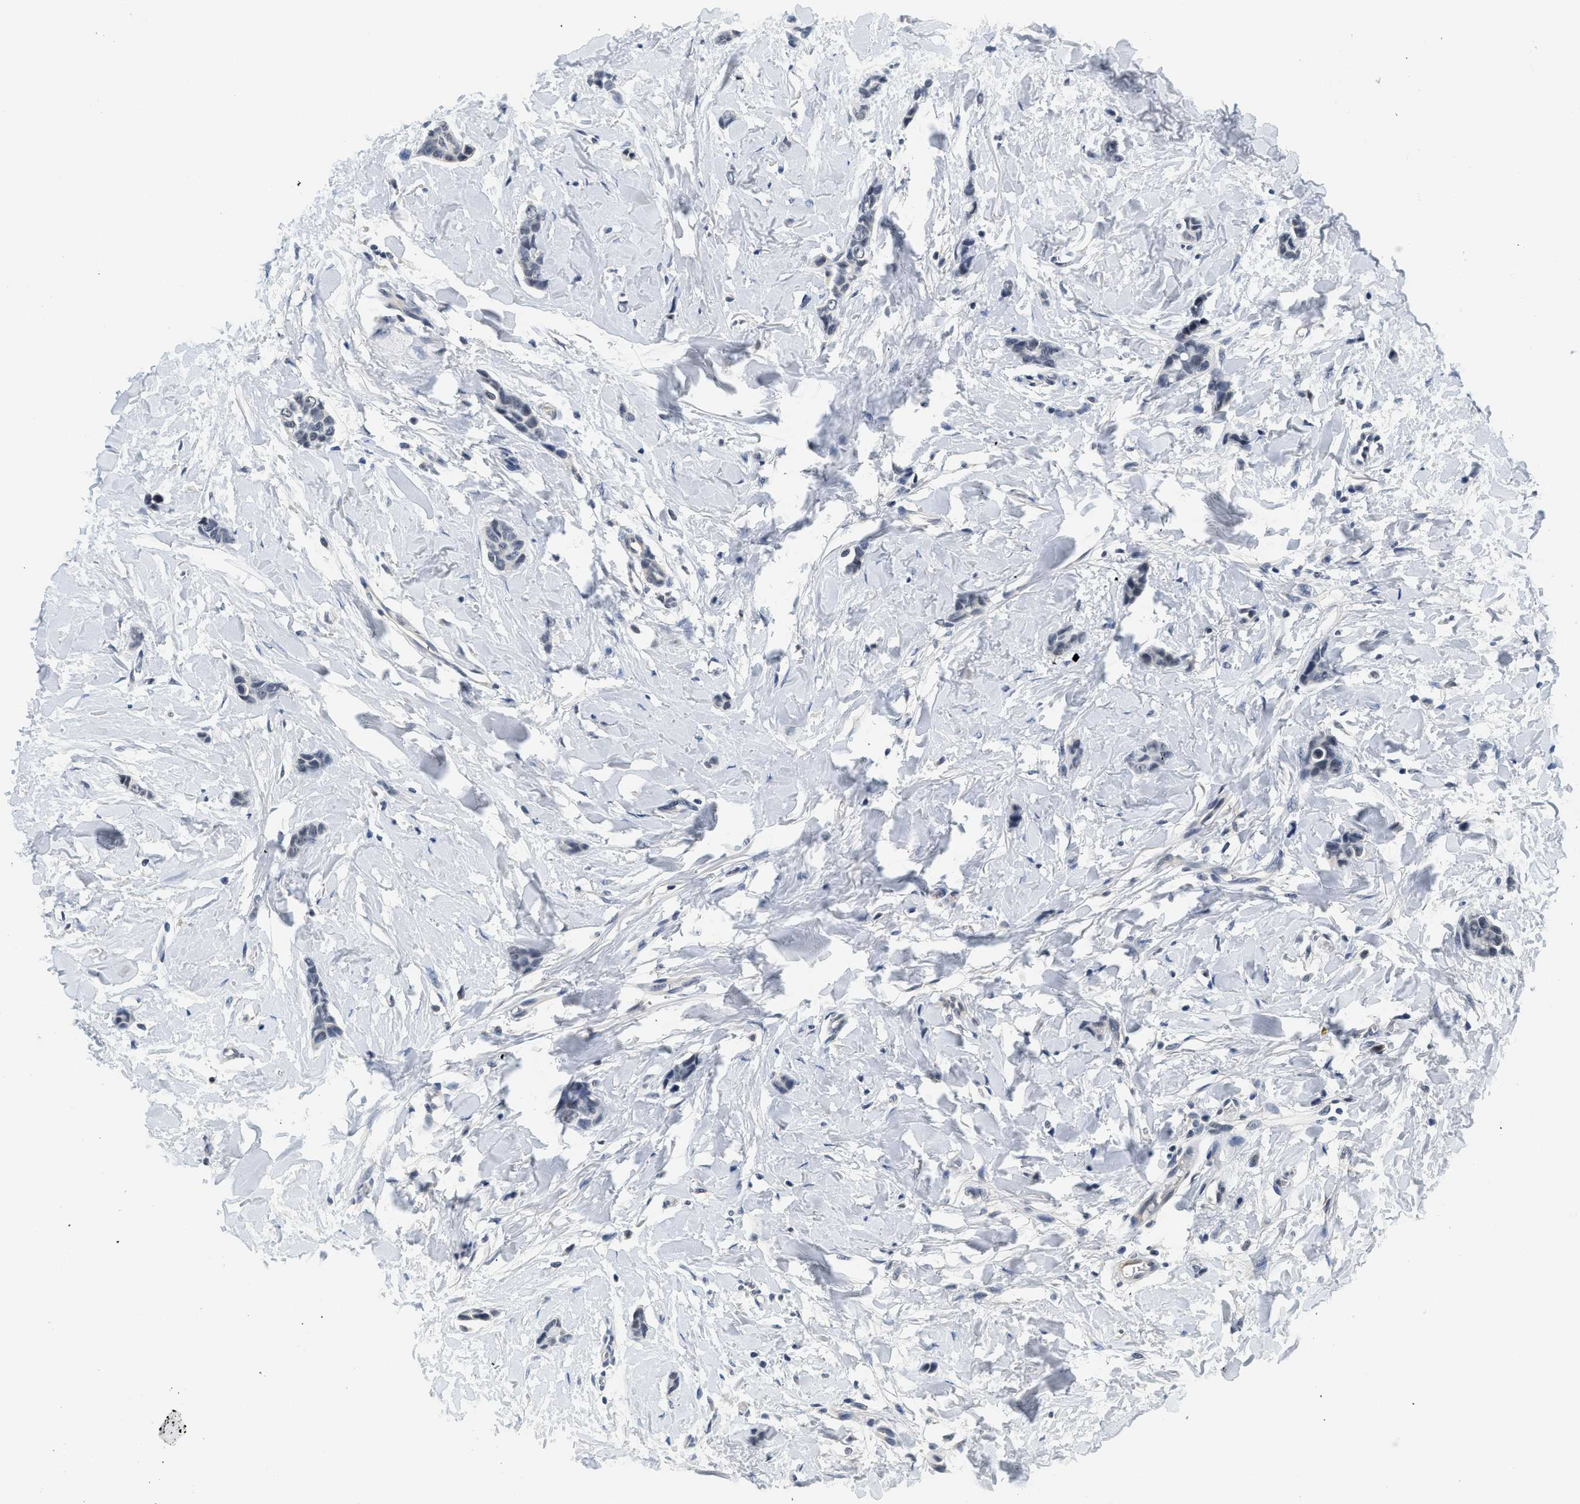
{"staining": {"intensity": "negative", "quantity": "none", "location": "none"}, "tissue": "breast cancer", "cell_type": "Tumor cells", "image_type": "cancer", "snomed": [{"axis": "morphology", "description": "Lobular carcinoma"}, {"axis": "topography", "description": "Skin"}, {"axis": "topography", "description": "Breast"}], "caption": "DAB (3,3'-diaminobenzidine) immunohistochemical staining of human breast cancer (lobular carcinoma) shows no significant positivity in tumor cells.", "gene": "MZF1", "patient": {"sex": "female", "age": 46}}